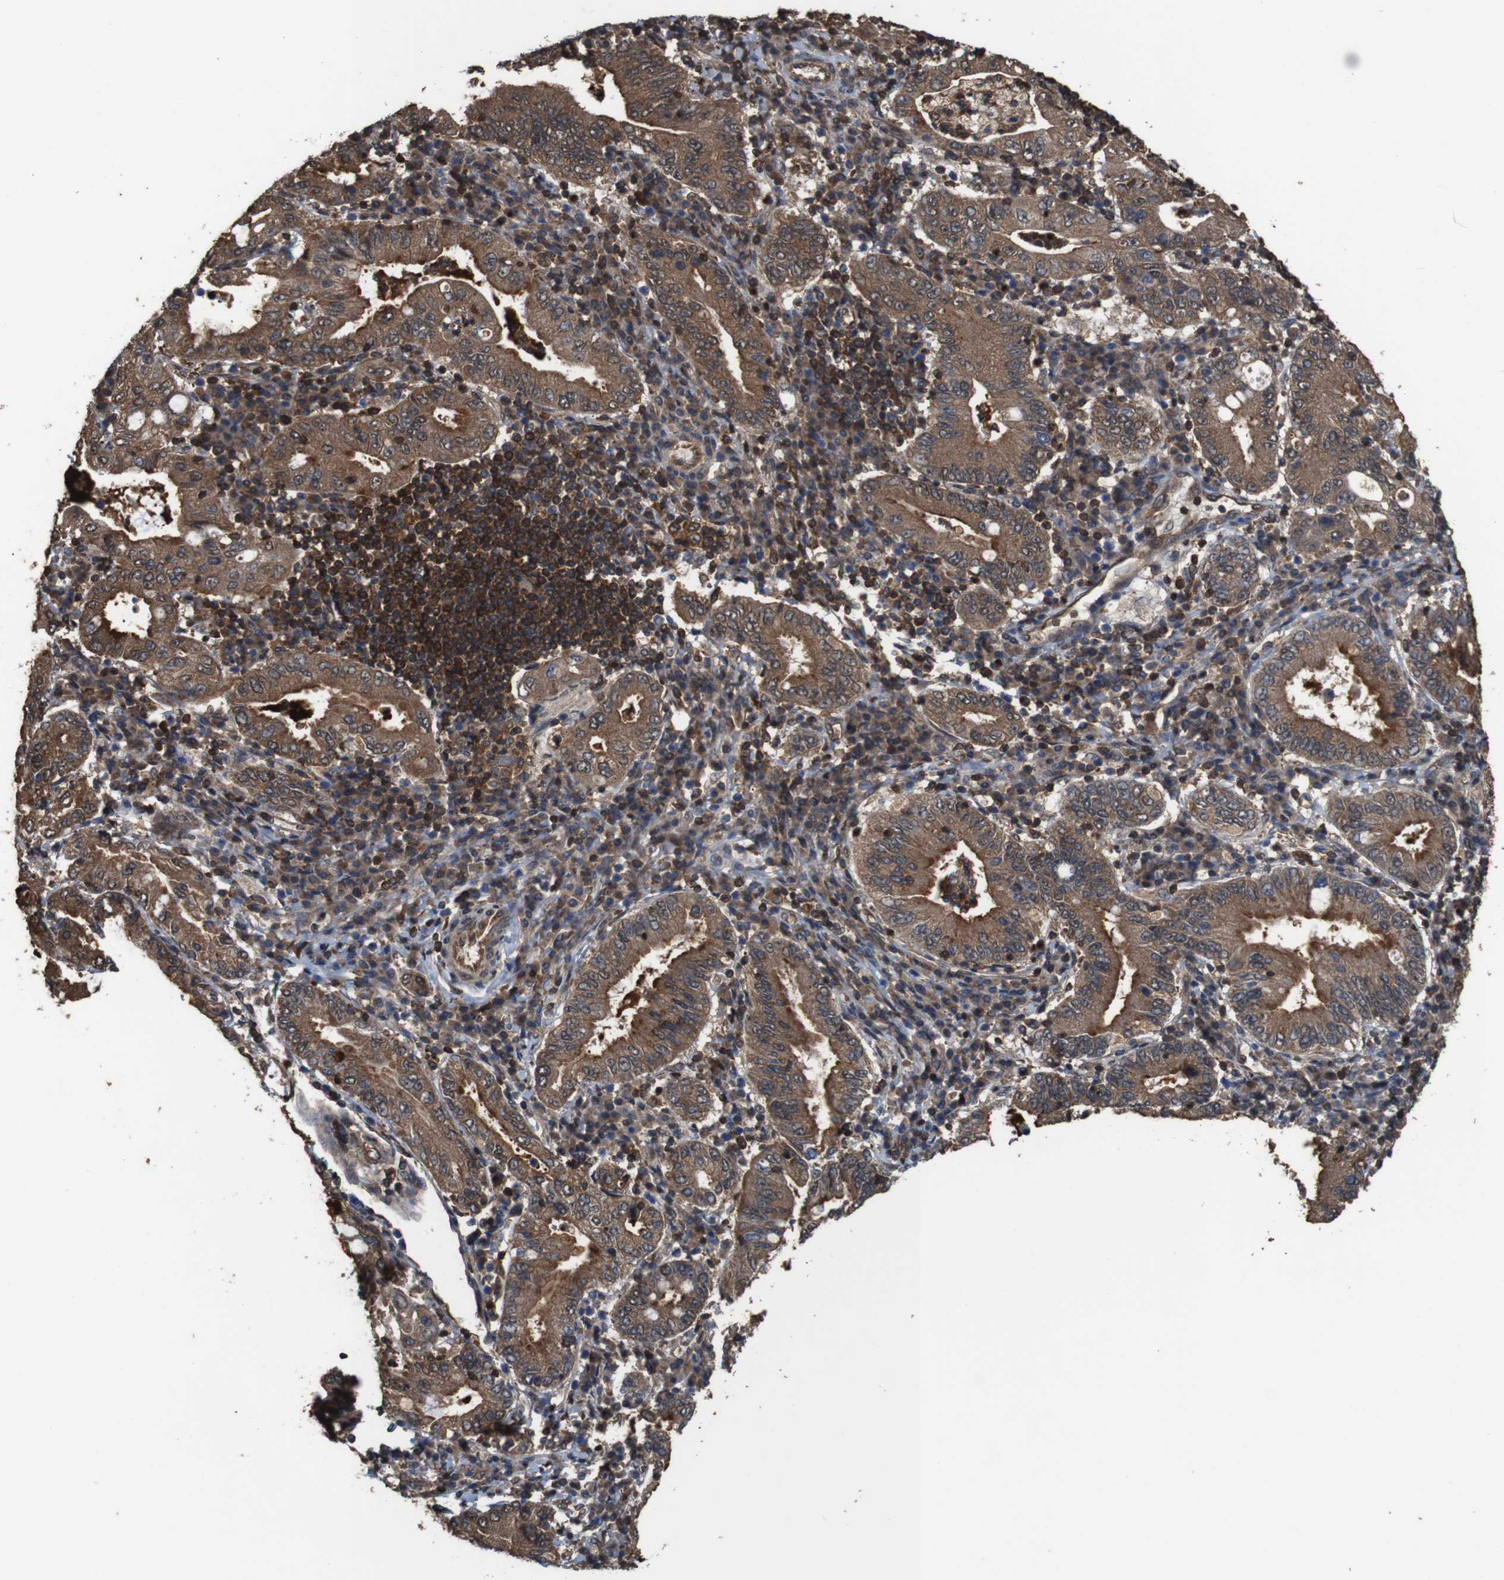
{"staining": {"intensity": "moderate", "quantity": ">75%", "location": "cytoplasmic/membranous"}, "tissue": "stomach cancer", "cell_type": "Tumor cells", "image_type": "cancer", "snomed": [{"axis": "morphology", "description": "Normal tissue, NOS"}, {"axis": "morphology", "description": "Adenocarcinoma, NOS"}, {"axis": "topography", "description": "Esophagus"}, {"axis": "topography", "description": "Stomach, upper"}, {"axis": "topography", "description": "Peripheral nerve tissue"}], "caption": "About >75% of tumor cells in human adenocarcinoma (stomach) show moderate cytoplasmic/membranous protein staining as visualized by brown immunohistochemical staining.", "gene": "BAG4", "patient": {"sex": "male", "age": 62}}